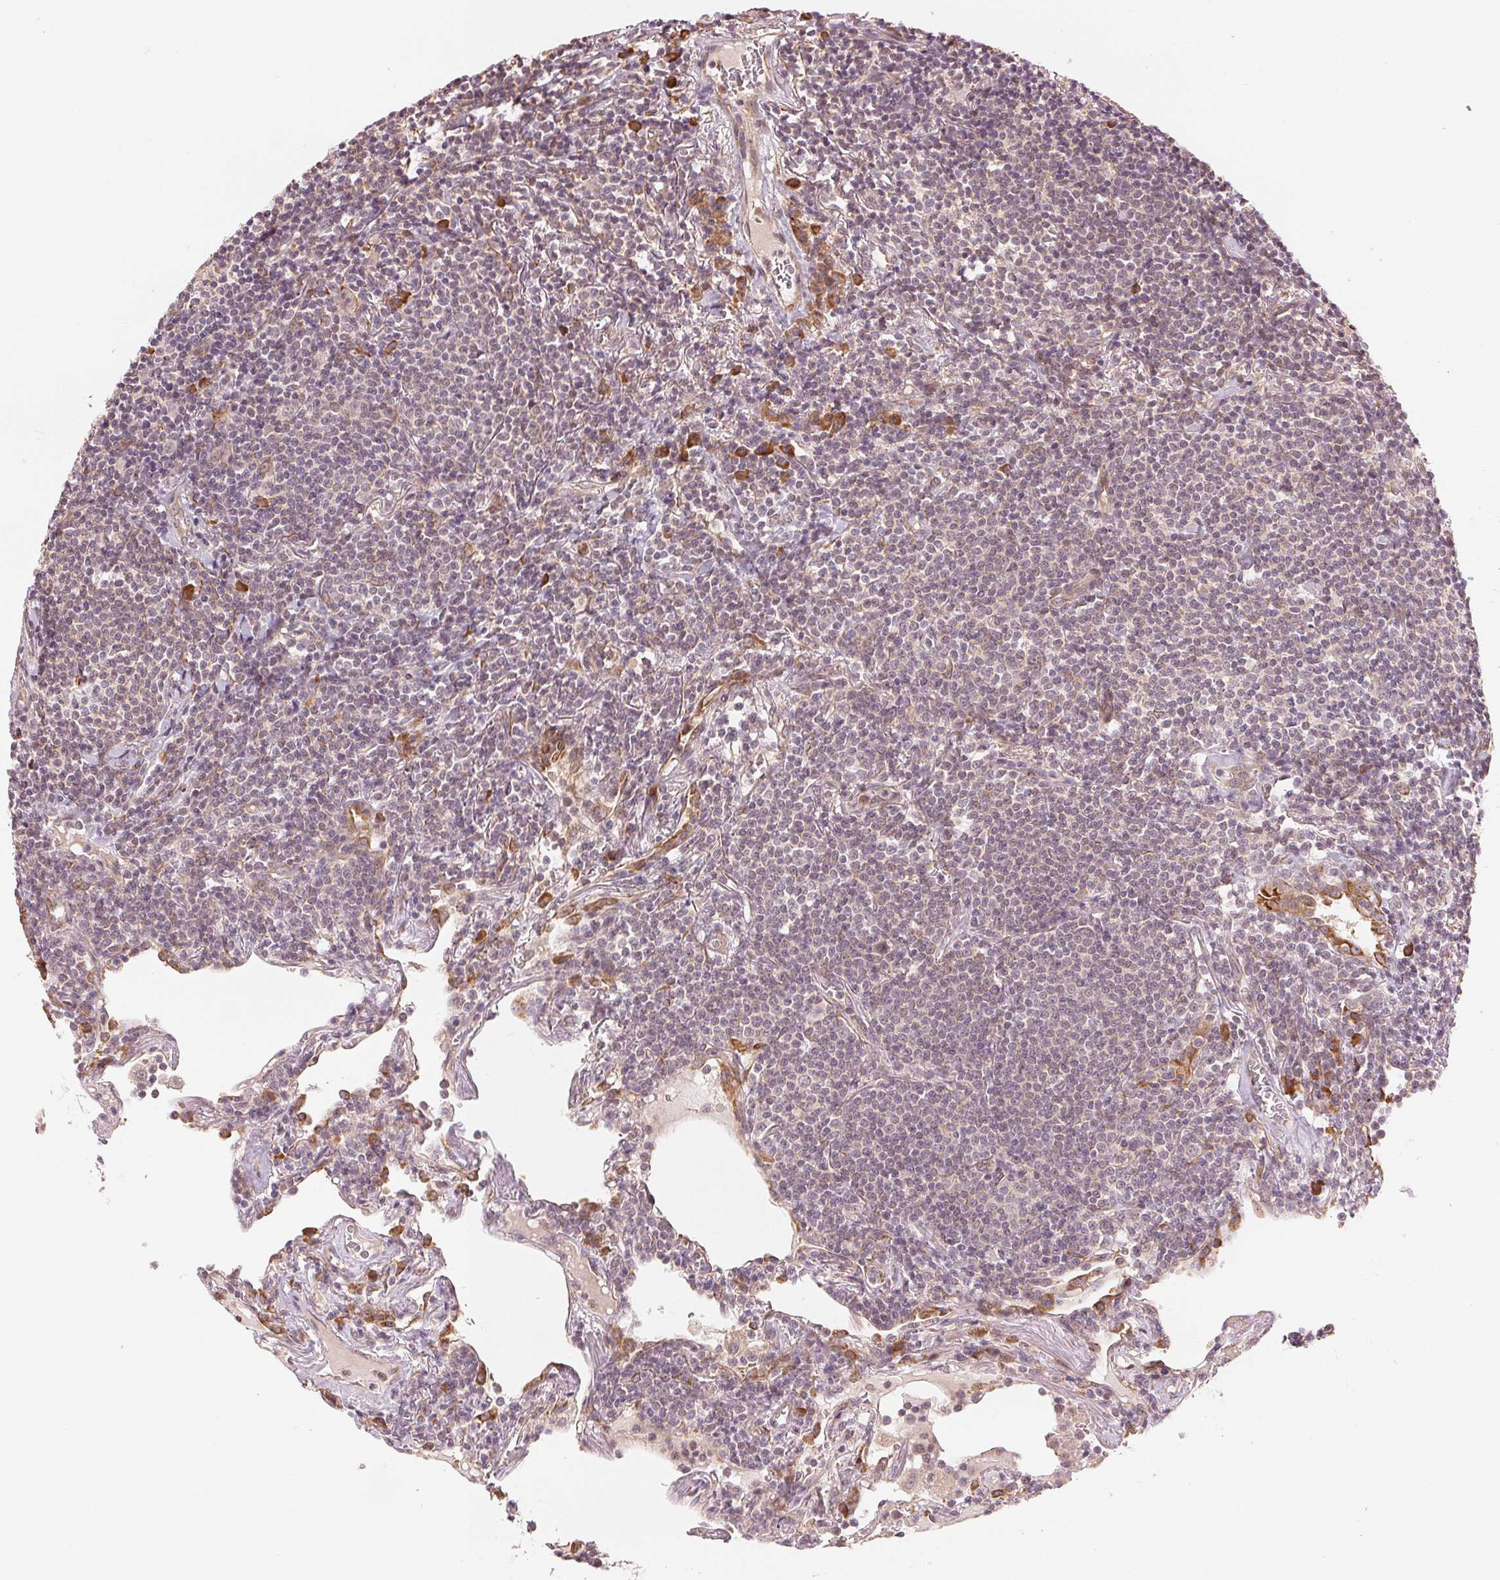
{"staining": {"intensity": "negative", "quantity": "none", "location": "none"}, "tissue": "lymphoma", "cell_type": "Tumor cells", "image_type": "cancer", "snomed": [{"axis": "morphology", "description": "Malignant lymphoma, non-Hodgkin's type, Low grade"}, {"axis": "topography", "description": "Lung"}], "caption": "Lymphoma was stained to show a protein in brown. There is no significant positivity in tumor cells.", "gene": "SLC20A1", "patient": {"sex": "female", "age": 71}}